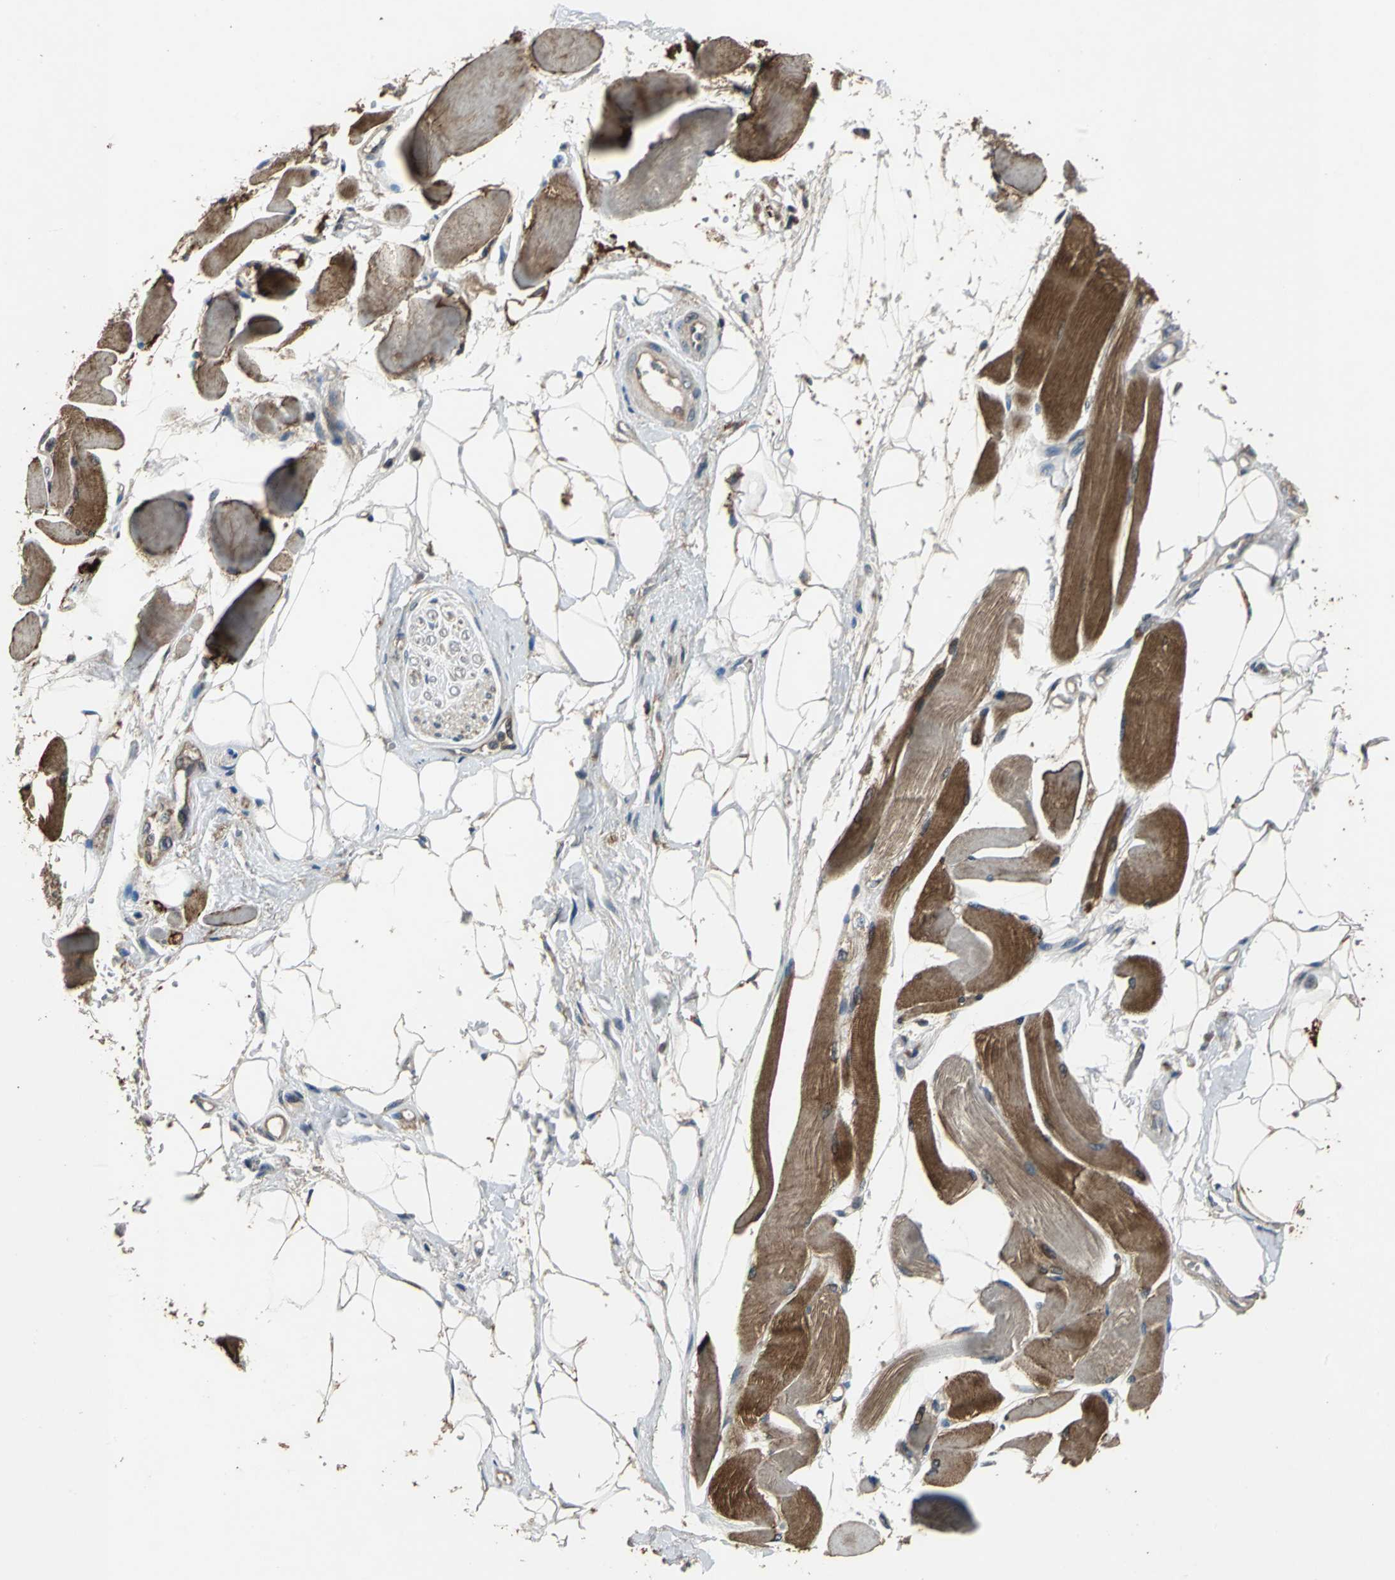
{"staining": {"intensity": "strong", "quantity": ">75%", "location": "cytoplasmic/membranous"}, "tissue": "skeletal muscle", "cell_type": "Myocytes", "image_type": "normal", "snomed": [{"axis": "morphology", "description": "Normal tissue, NOS"}, {"axis": "topography", "description": "Skeletal muscle"}, {"axis": "topography", "description": "Peripheral nerve tissue"}], "caption": "Immunohistochemical staining of unremarkable skeletal muscle demonstrates strong cytoplasmic/membranous protein expression in about >75% of myocytes.", "gene": "ZNF608", "patient": {"sex": "female", "age": 84}}